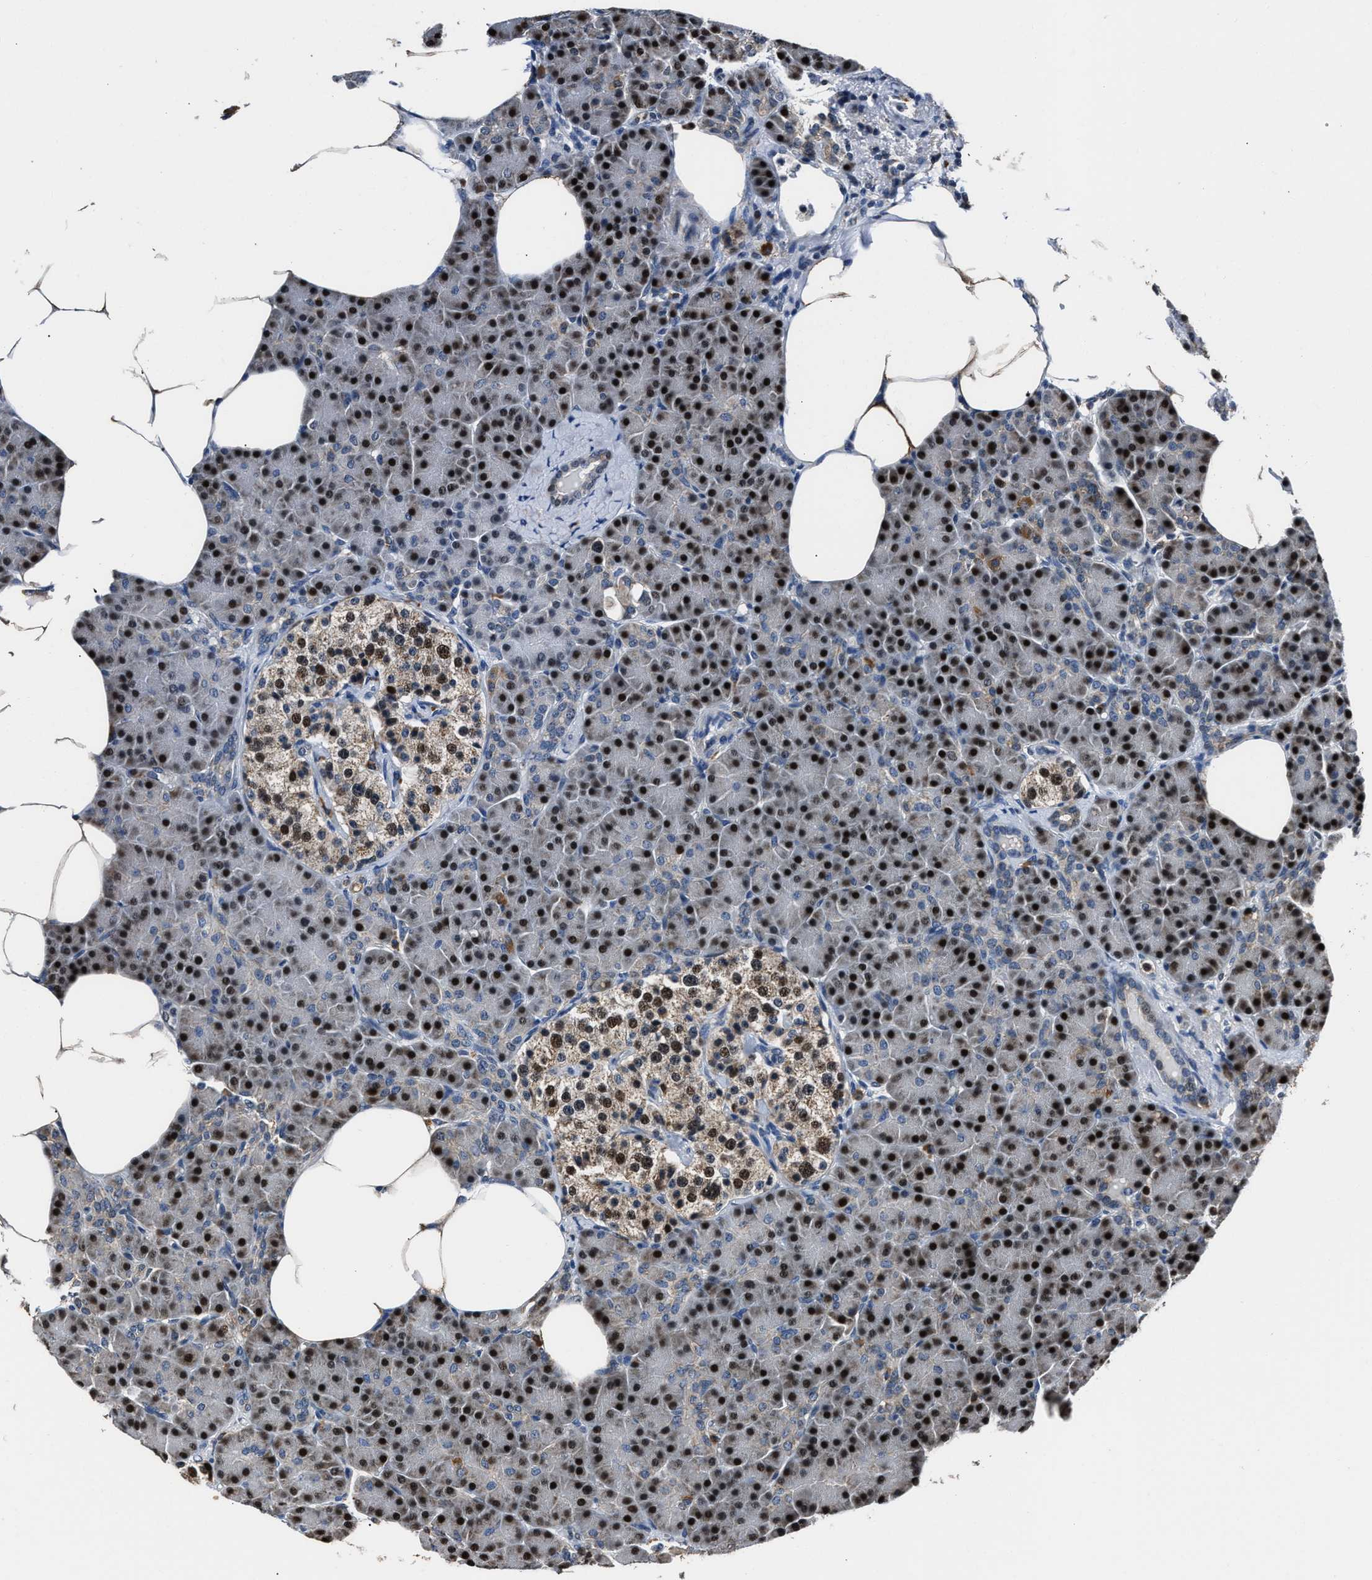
{"staining": {"intensity": "strong", "quantity": "25%-75%", "location": "nuclear"}, "tissue": "pancreas", "cell_type": "Exocrine glandular cells", "image_type": "normal", "snomed": [{"axis": "morphology", "description": "Normal tissue, NOS"}, {"axis": "topography", "description": "Pancreas"}], "caption": "Immunohistochemical staining of benign human pancreas displays strong nuclear protein staining in about 25%-75% of exocrine glandular cells. (IHC, brightfield microscopy, high magnification).", "gene": "NSUN5", "patient": {"sex": "female", "age": 70}}